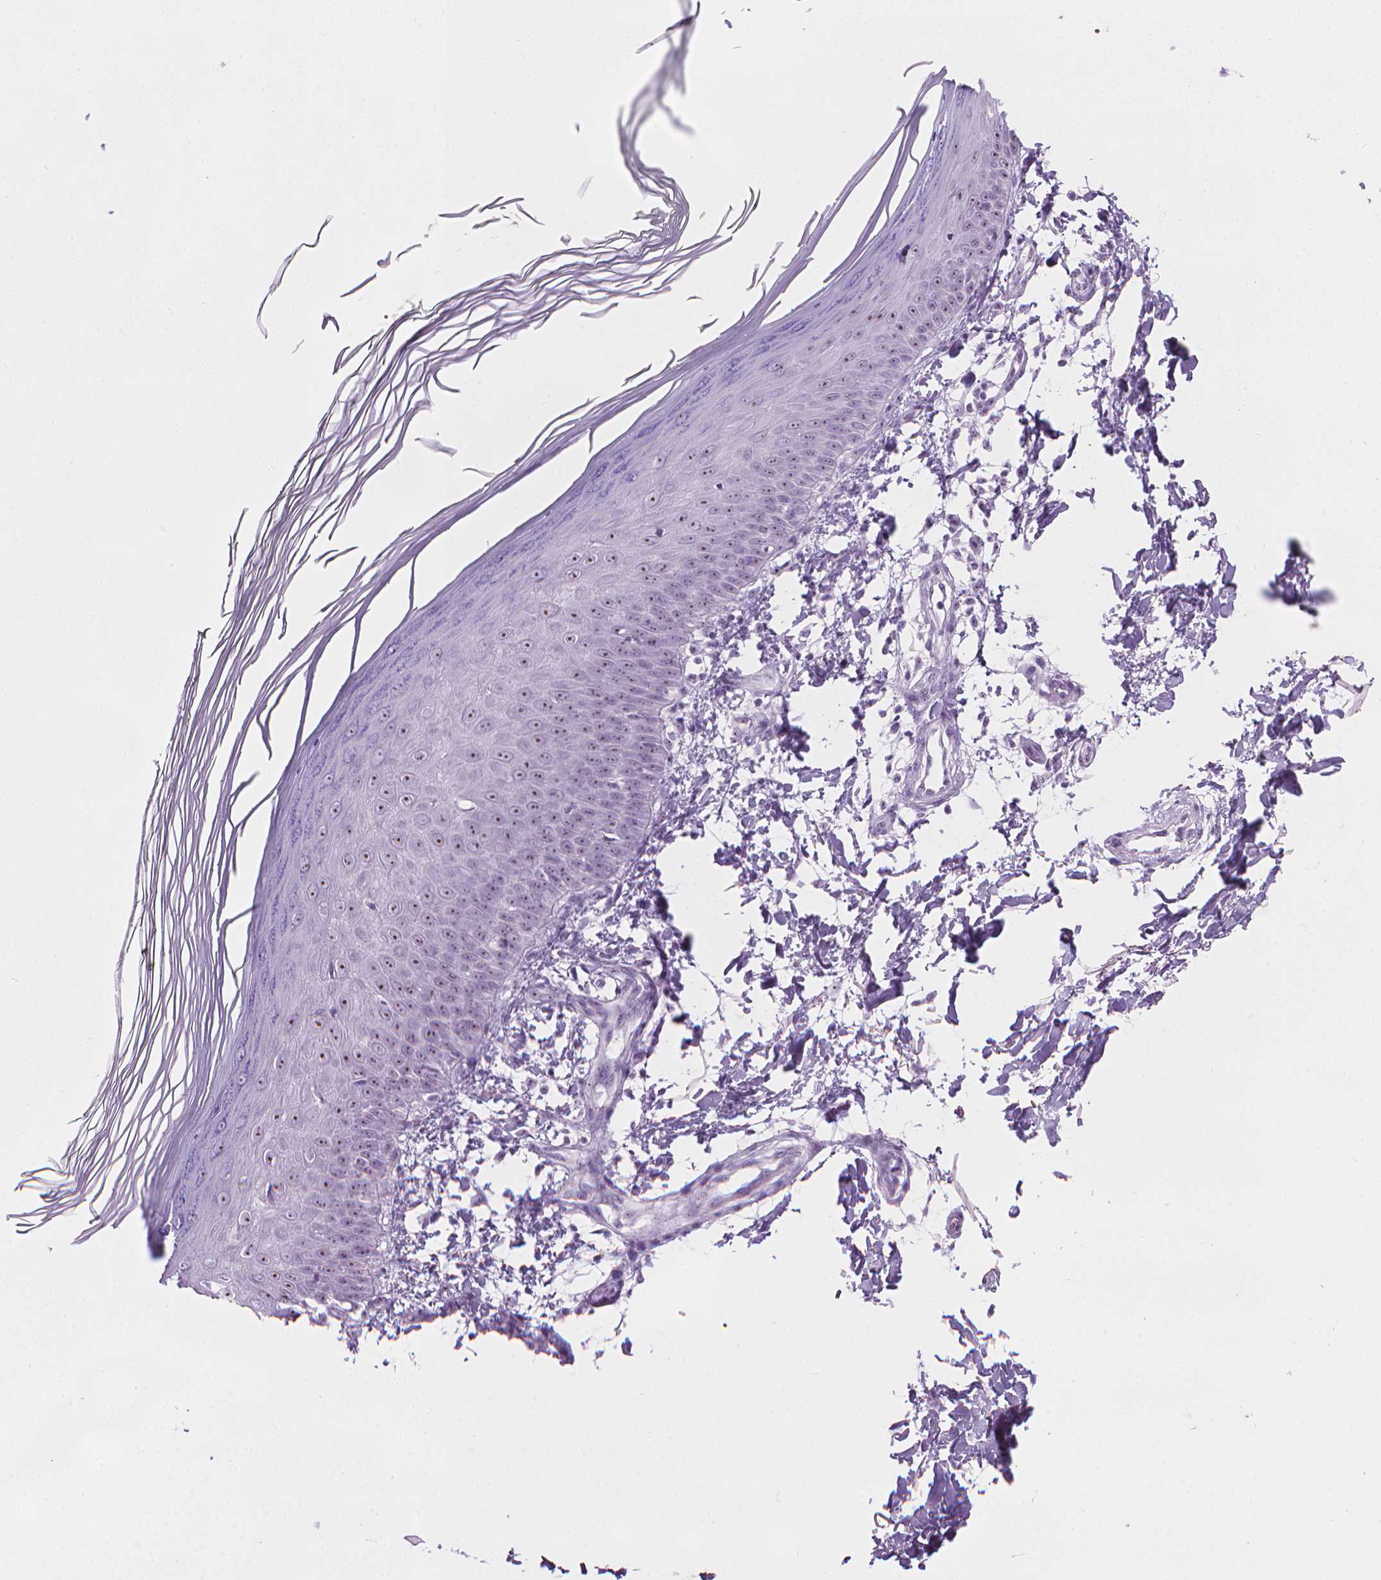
{"staining": {"intensity": "negative", "quantity": "none", "location": "none"}, "tissue": "skin", "cell_type": "Fibroblasts", "image_type": "normal", "snomed": [{"axis": "morphology", "description": "Normal tissue, NOS"}, {"axis": "topography", "description": "Skin"}], "caption": "Immunohistochemical staining of unremarkable human skin reveals no significant staining in fibroblasts.", "gene": "NOL7", "patient": {"sex": "female", "age": 62}}